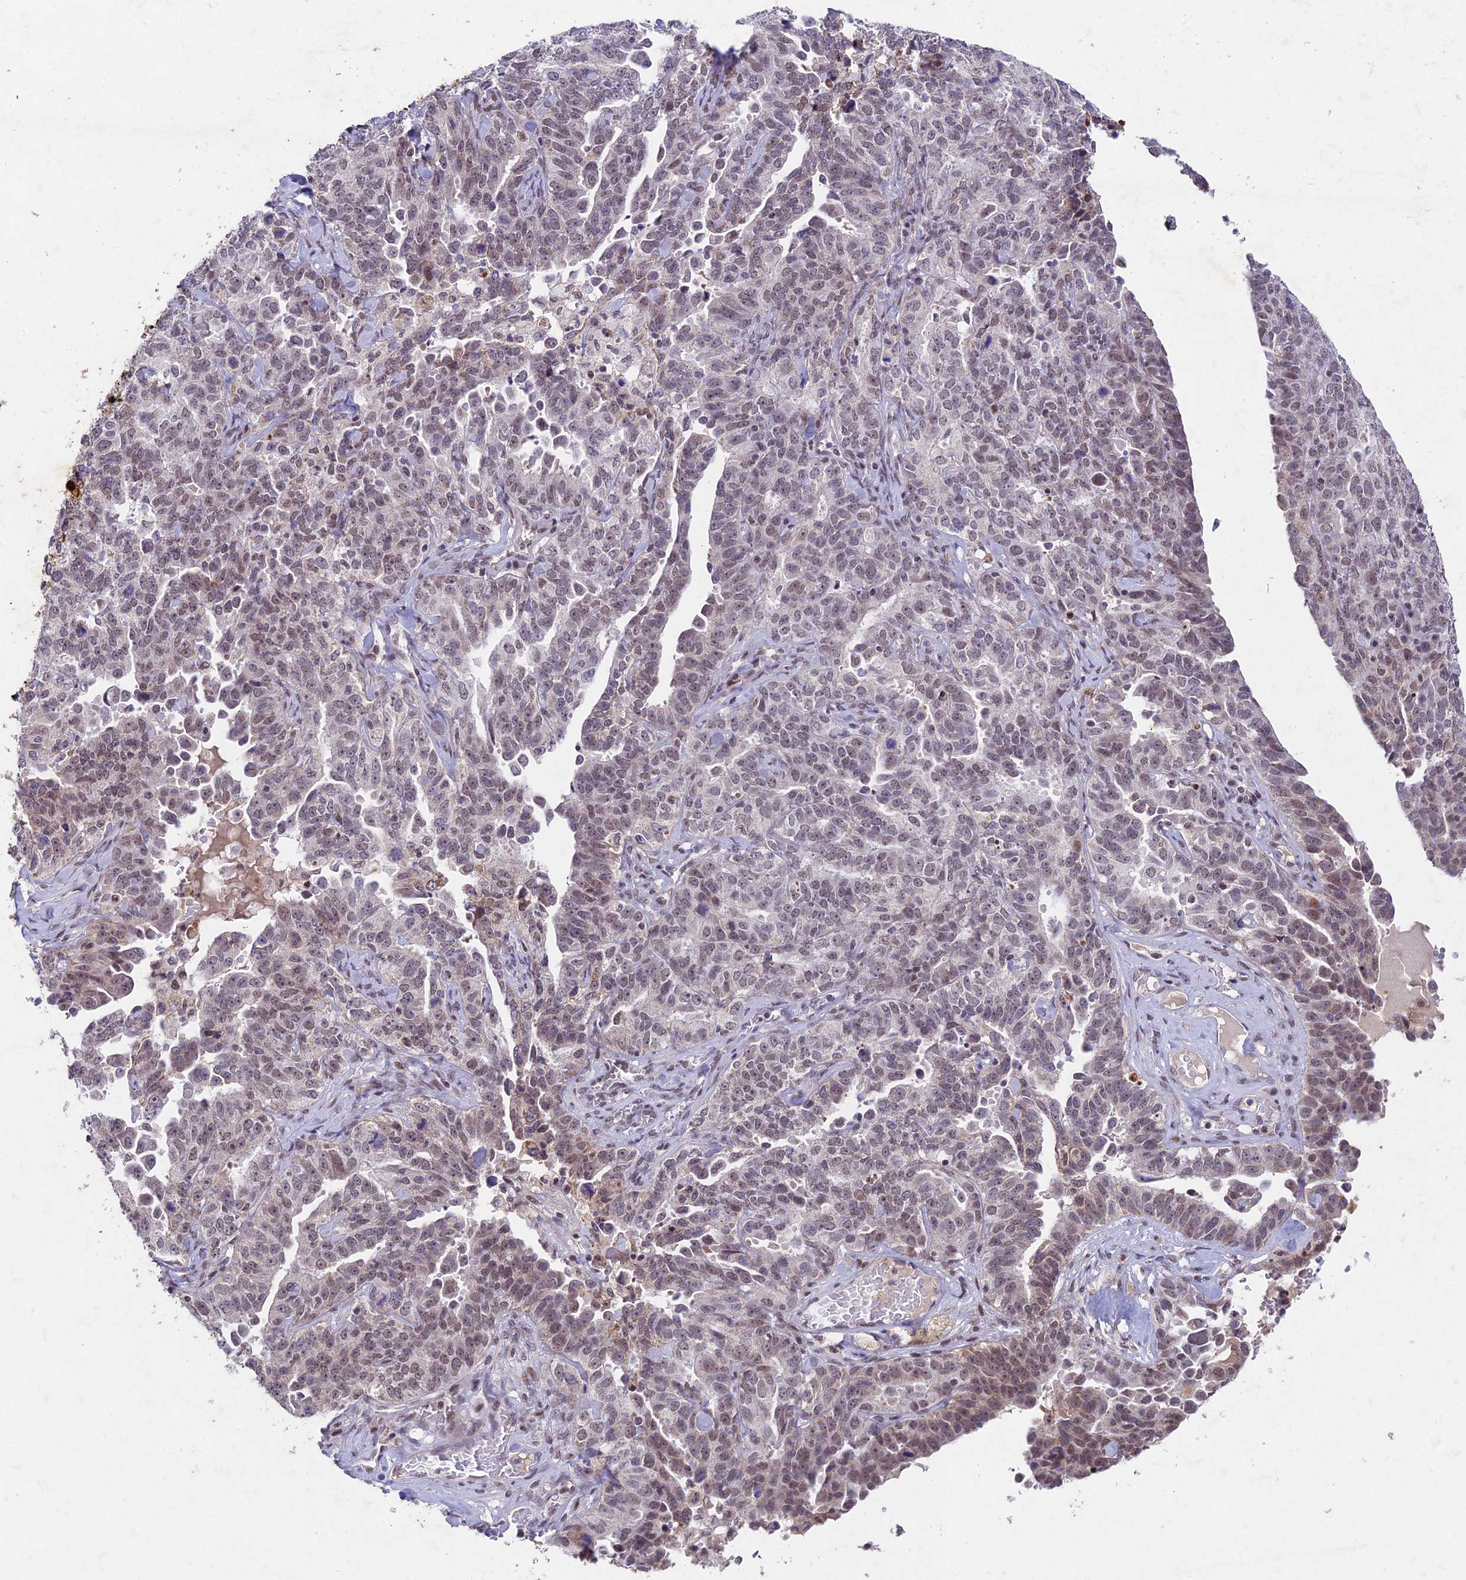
{"staining": {"intensity": "moderate", "quantity": "<25%", "location": "nuclear"}, "tissue": "ovarian cancer", "cell_type": "Tumor cells", "image_type": "cancer", "snomed": [{"axis": "morphology", "description": "Carcinoma, endometroid"}, {"axis": "topography", "description": "Ovary"}], "caption": "Immunohistochemical staining of ovarian endometroid carcinoma exhibits low levels of moderate nuclear staining in approximately <25% of tumor cells.", "gene": "RAVER1", "patient": {"sex": "female", "age": 62}}